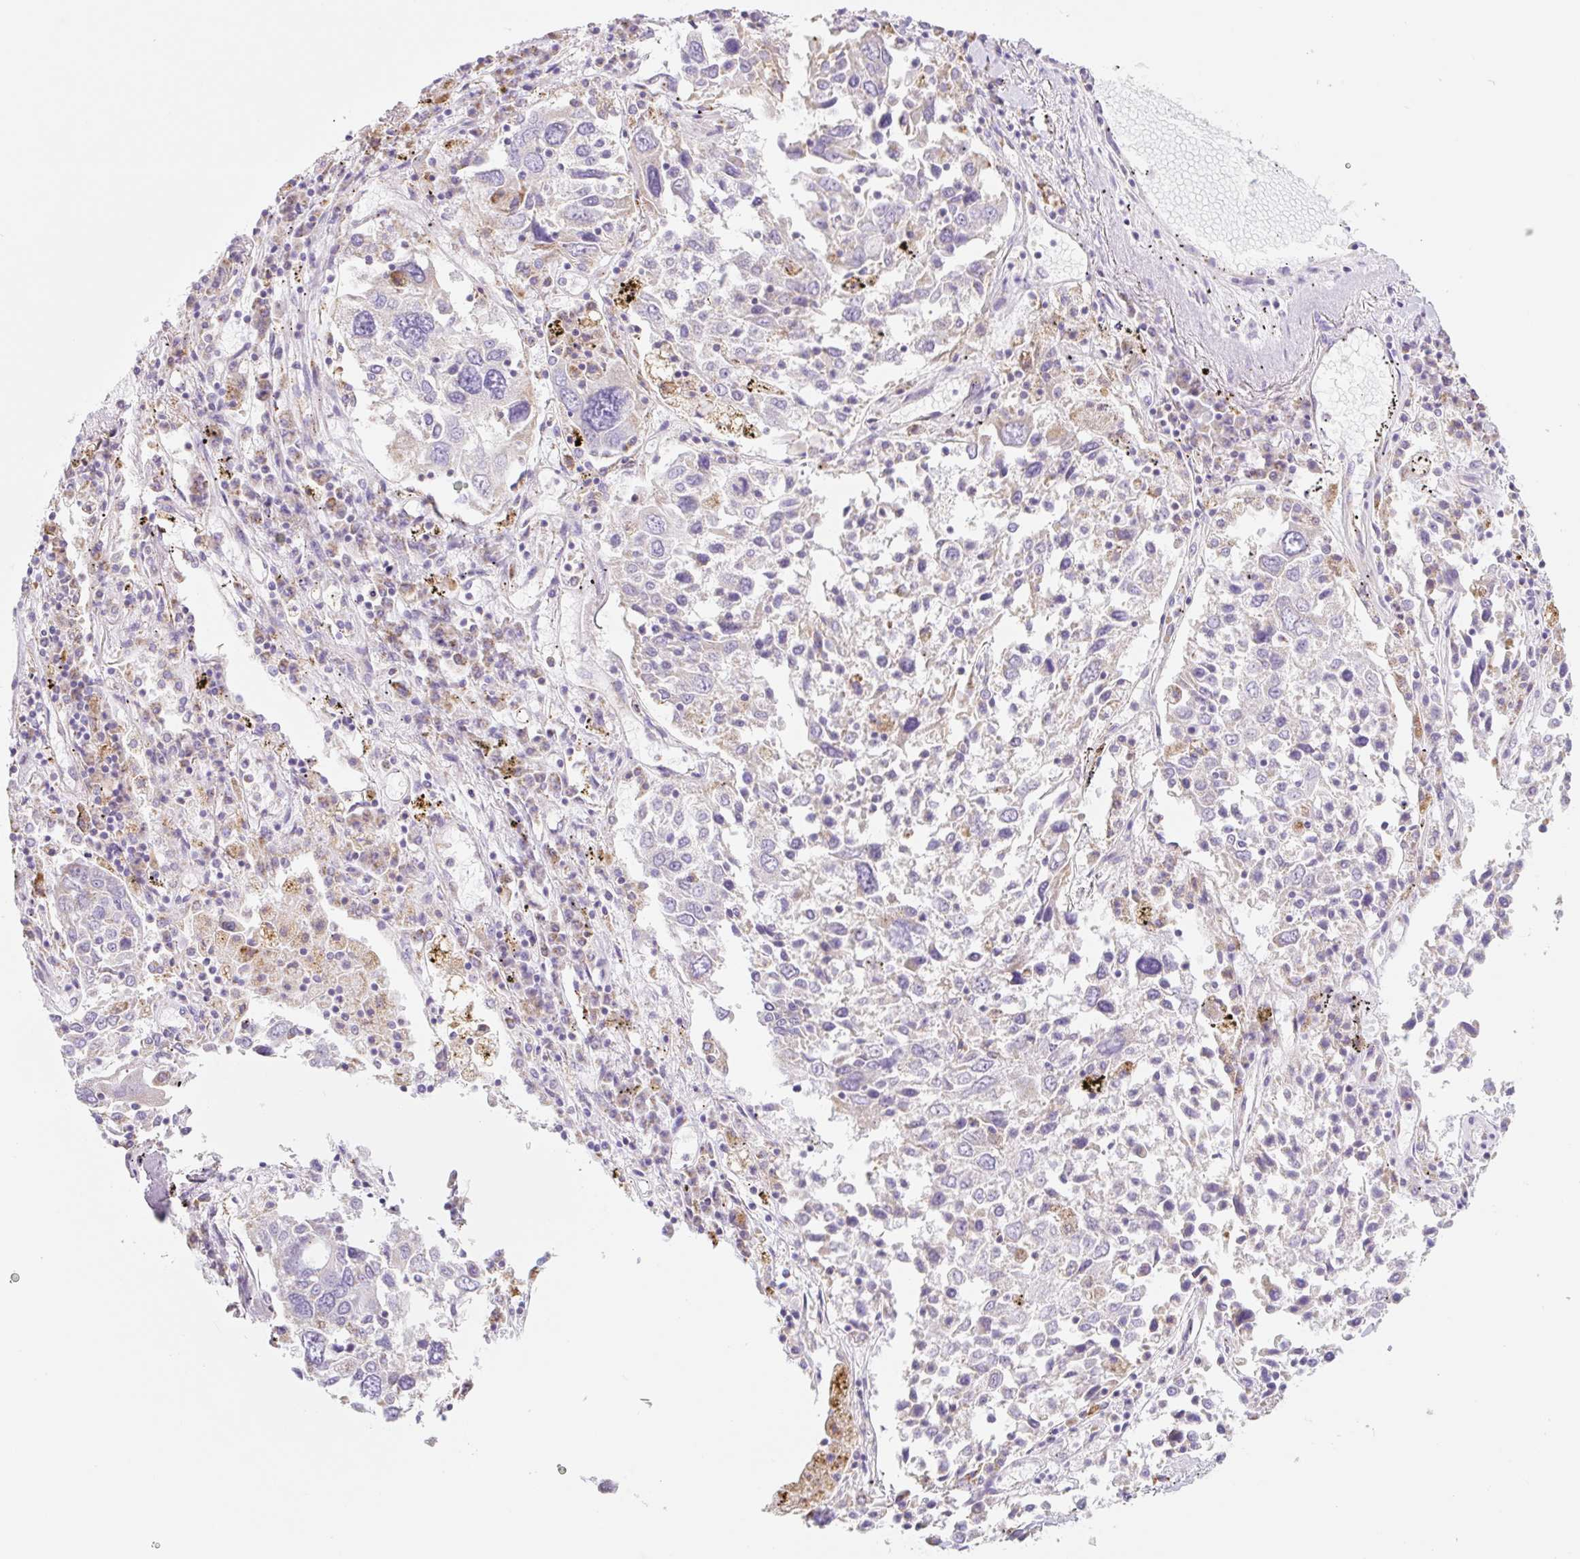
{"staining": {"intensity": "negative", "quantity": "none", "location": "none"}, "tissue": "lung cancer", "cell_type": "Tumor cells", "image_type": "cancer", "snomed": [{"axis": "morphology", "description": "Squamous cell carcinoma, NOS"}, {"axis": "topography", "description": "Lung"}], "caption": "A high-resolution photomicrograph shows immunohistochemistry (IHC) staining of lung squamous cell carcinoma, which shows no significant expression in tumor cells. (Stains: DAB immunohistochemistry with hematoxylin counter stain, Microscopy: brightfield microscopy at high magnification).", "gene": "CLEC3A", "patient": {"sex": "male", "age": 65}}